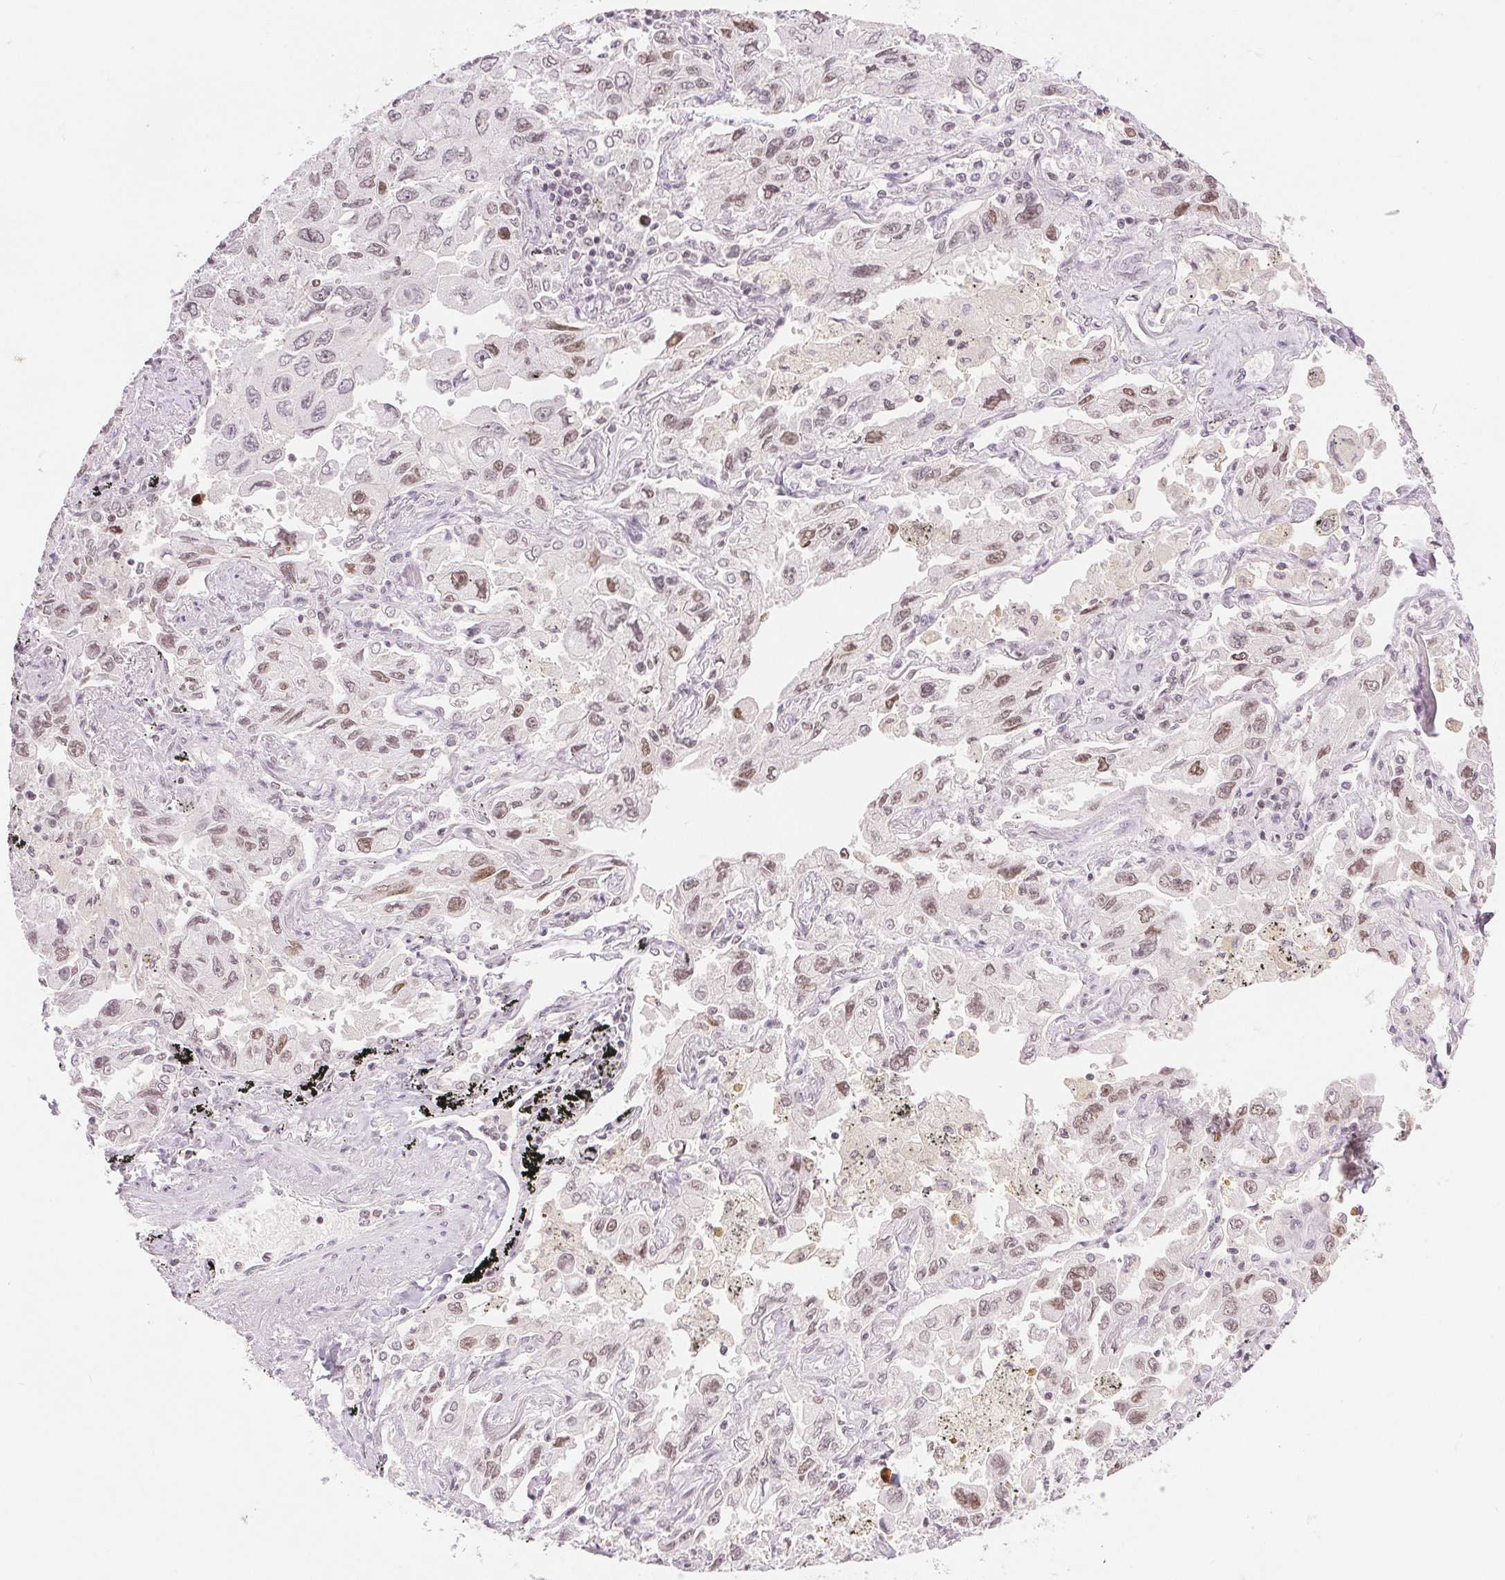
{"staining": {"intensity": "weak", "quantity": ">75%", "location": "nuclear"}, "tissue": "lung cancer", "cell_type": "Tumor cells", "image_type": "cancer", "snomed": [{"axis": "morphology", "description": "Adenocarcinoma, NOS"}, {"axis": "topography", "description": "Lung"}], "caption": "A brown stain labels weak nuclear positivity of a protein in lung cancer (adenocarcinoma) tumor cells.", "gene": "DEK", "patient": {"sex": "male", "age": 64}}